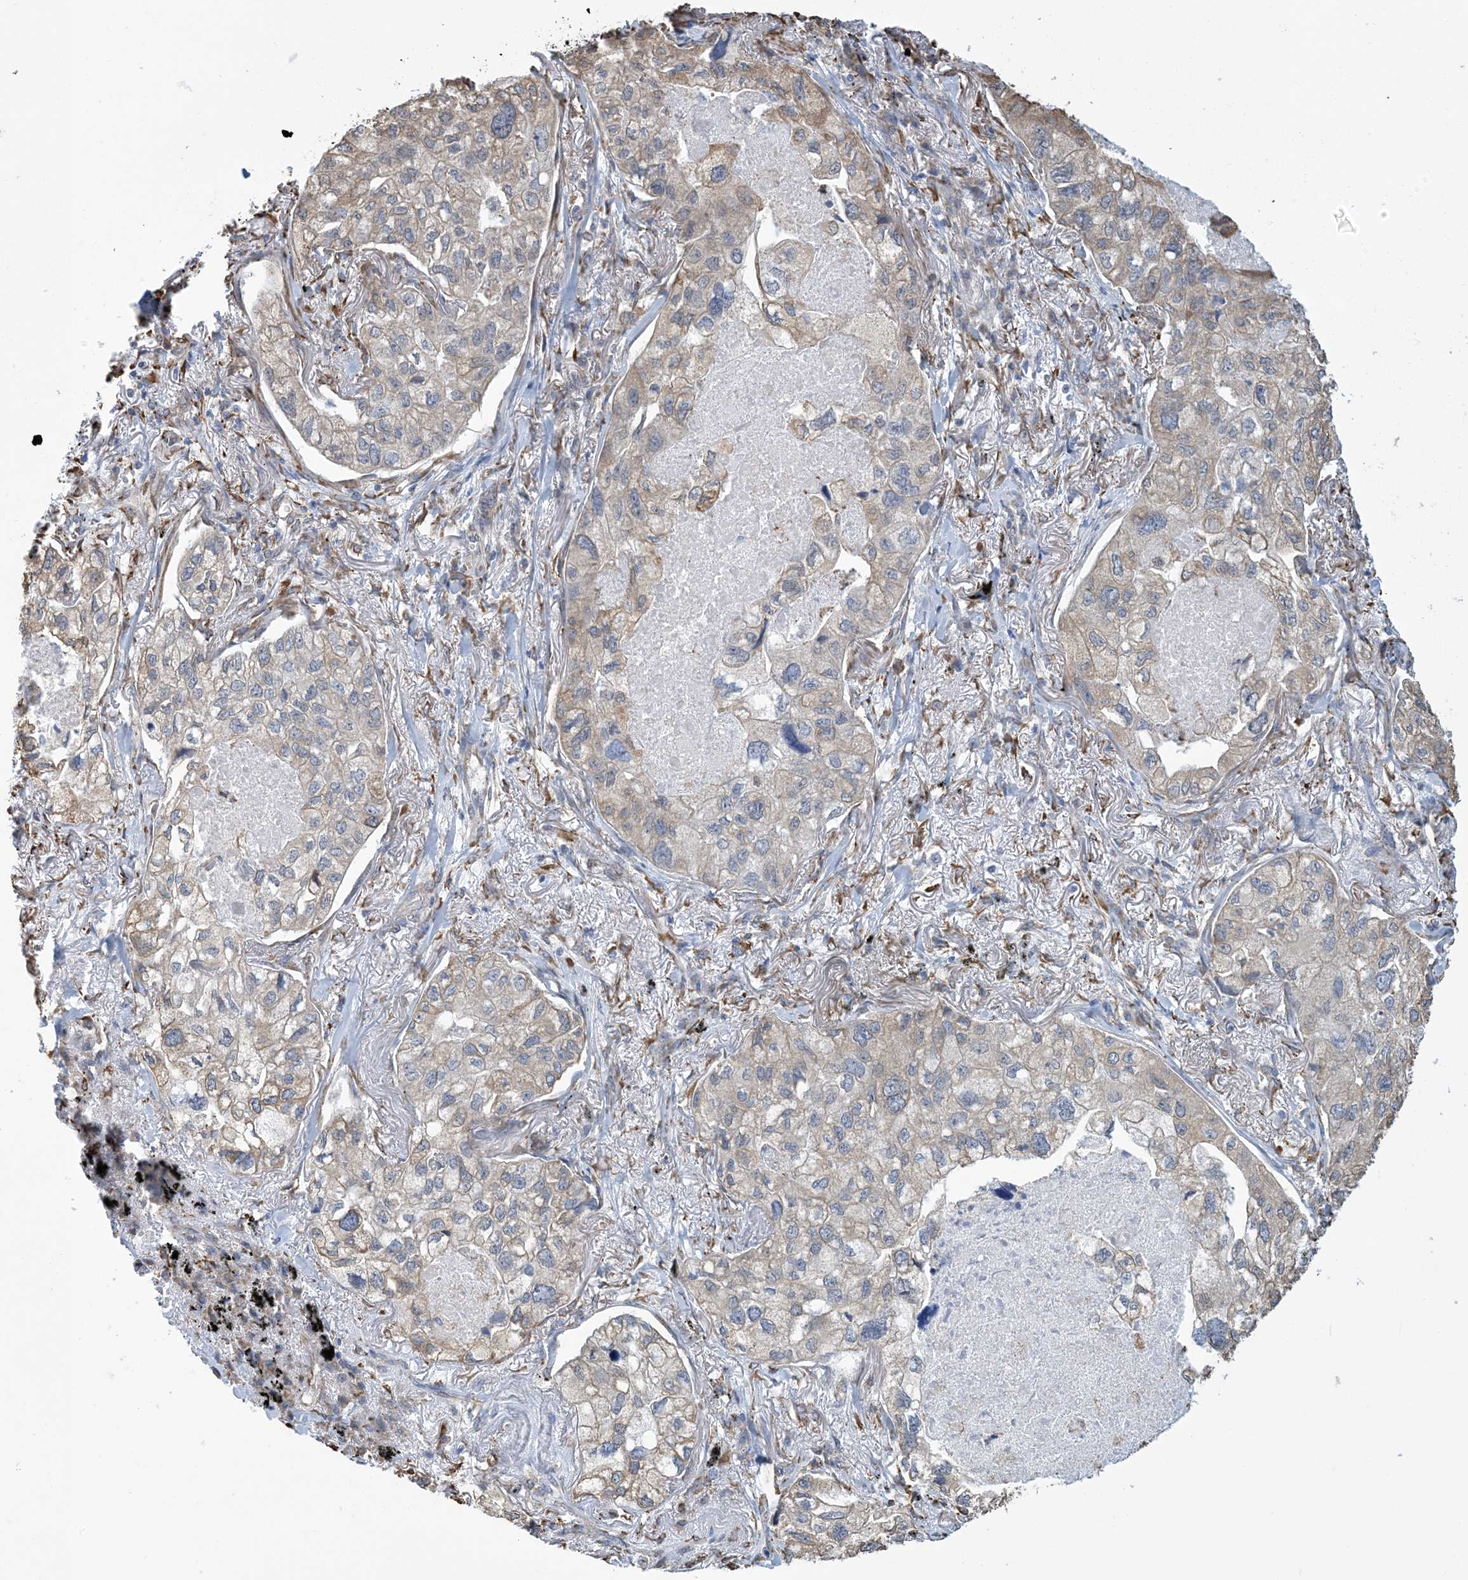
{"staining": {"intensity": "weak", "quantity": "25%-75%", "location": "cytoplasmic/membranous"}, "tissue": "lung cancer", "cell_type": "Tumor cells", "image_type": "cancer", "snomed": [{"axis": "morphology", "description": "Adenocarcinoma, NOS"}, {"axis": "topography", "description": "Lung"}], "caption": "Adenocarcinoma (lung) was stained to show a protein in brown. There is low levels of weak cytoplasmic/membranous staining in approximately 25%-75% of tumor cells. (Stains: DAB (3,3'-diaminobenzidine) in brown, nuclei in blue, Microscopy: brightfield microscopy at high magnification).", "gene": "CCDC14", "patient": {"sex": "male", "age": 65}}